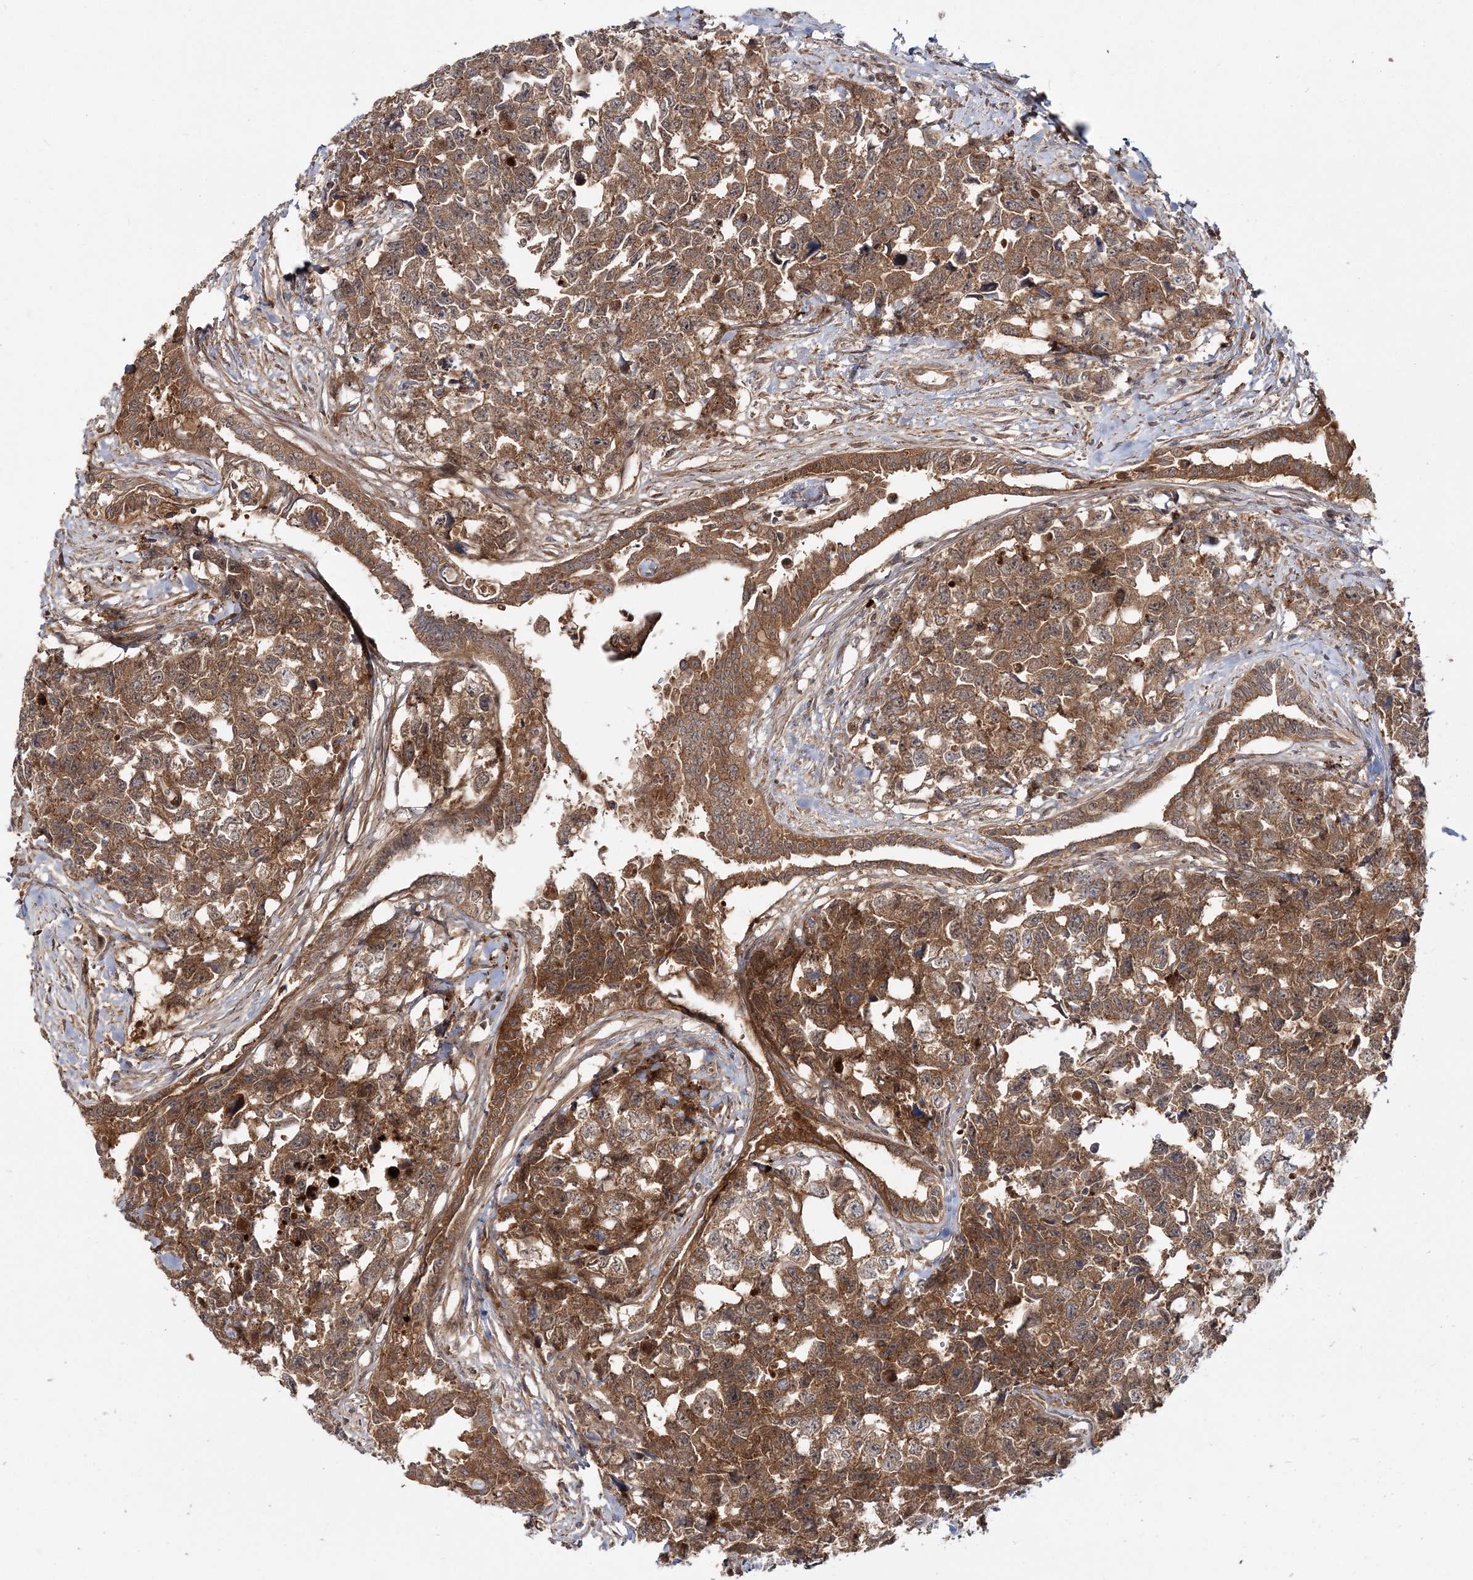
{"staining": {"intensity": "moderate", "quantity": ">75%", "location": "cytoplasmic/membranous"}, "tissue": "testis cancer", "cell_type": "Tumor cells", "image_type": "cancer", "snomed": [{"axis": "morphology", "description": "Carcinoma, Embryonal, NOS"}, {"axis": "topography", "description": "Testis"}], "caption": "Human testis cancer (embryonal carcinoma) stained with a brown dye displays moderate cytoplasmic/membranous positive positivity in about >75% of tumor cells.", "gene": "MOCS2", "patient": {"sex": "male", "age": 31}}